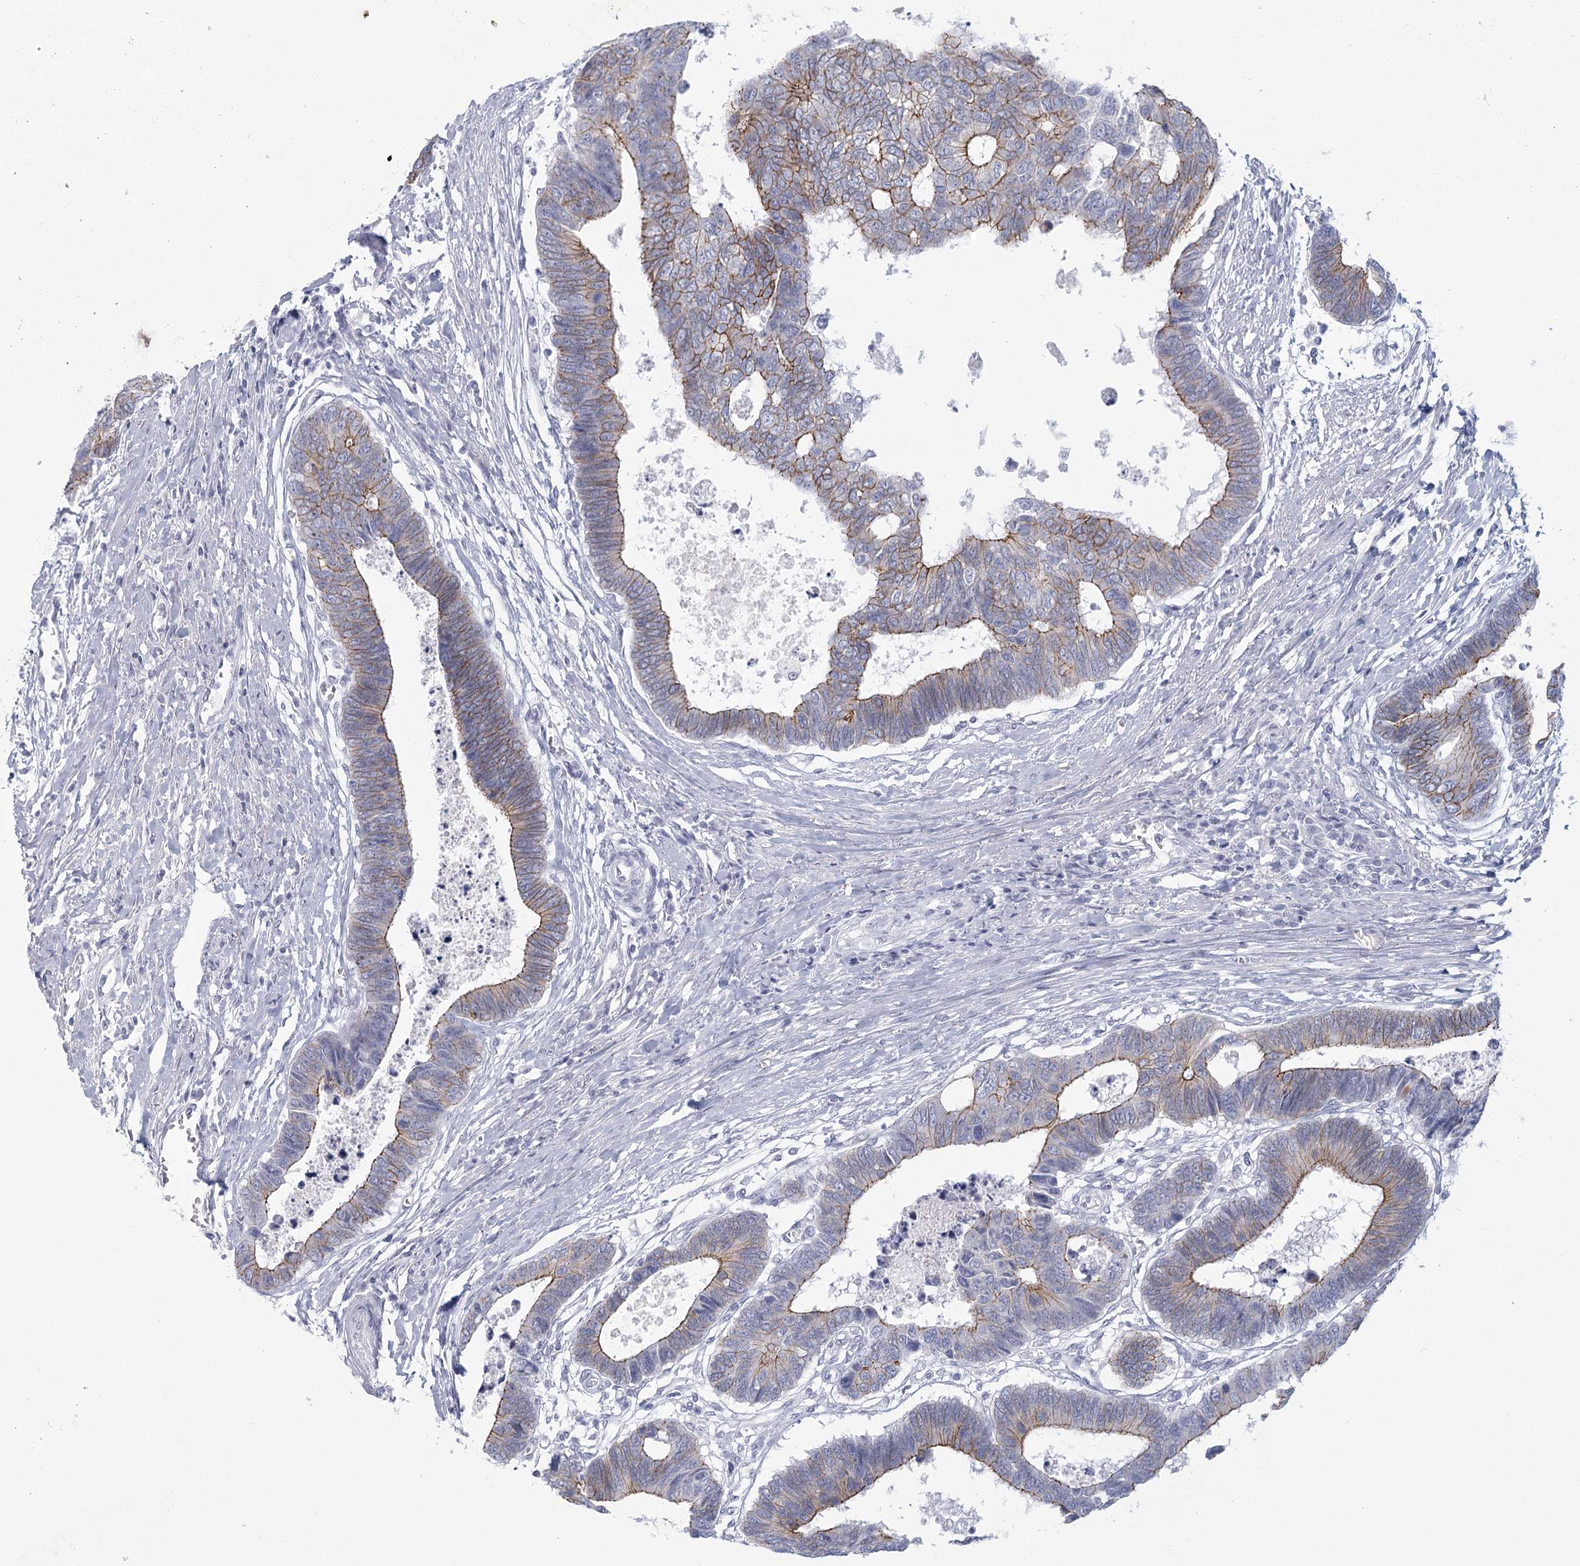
{"staining": {"intensity": "moderate", "quantity": "25%-75%", "location": "cytoplasmic/membranous"}, "tissue": "colorectal cancer", "cell_type": "Tumor cells", "image_type": "cancer", "snomed": [{"axis": "morphology", "description": "Adenocarcinoma, NOS"}, {"axis": "topography", "description": "Rectum"}], "caption": "DAB (3,3'-diaminobenzidine) immunohistochemical staining of human adenocarcinoma (colorectal) reveals moderate cytoplasmic/membranous protein expression in approximately 25%-75% of tumor cells. (Stains: DAB (3,3'-diaminobenzidine) in brown, nuclei in blue, Microscopy: brightfield microscopy at high magnification).", "gene": "WNT8B", "patient": {"sex": "male", "age": 84}}